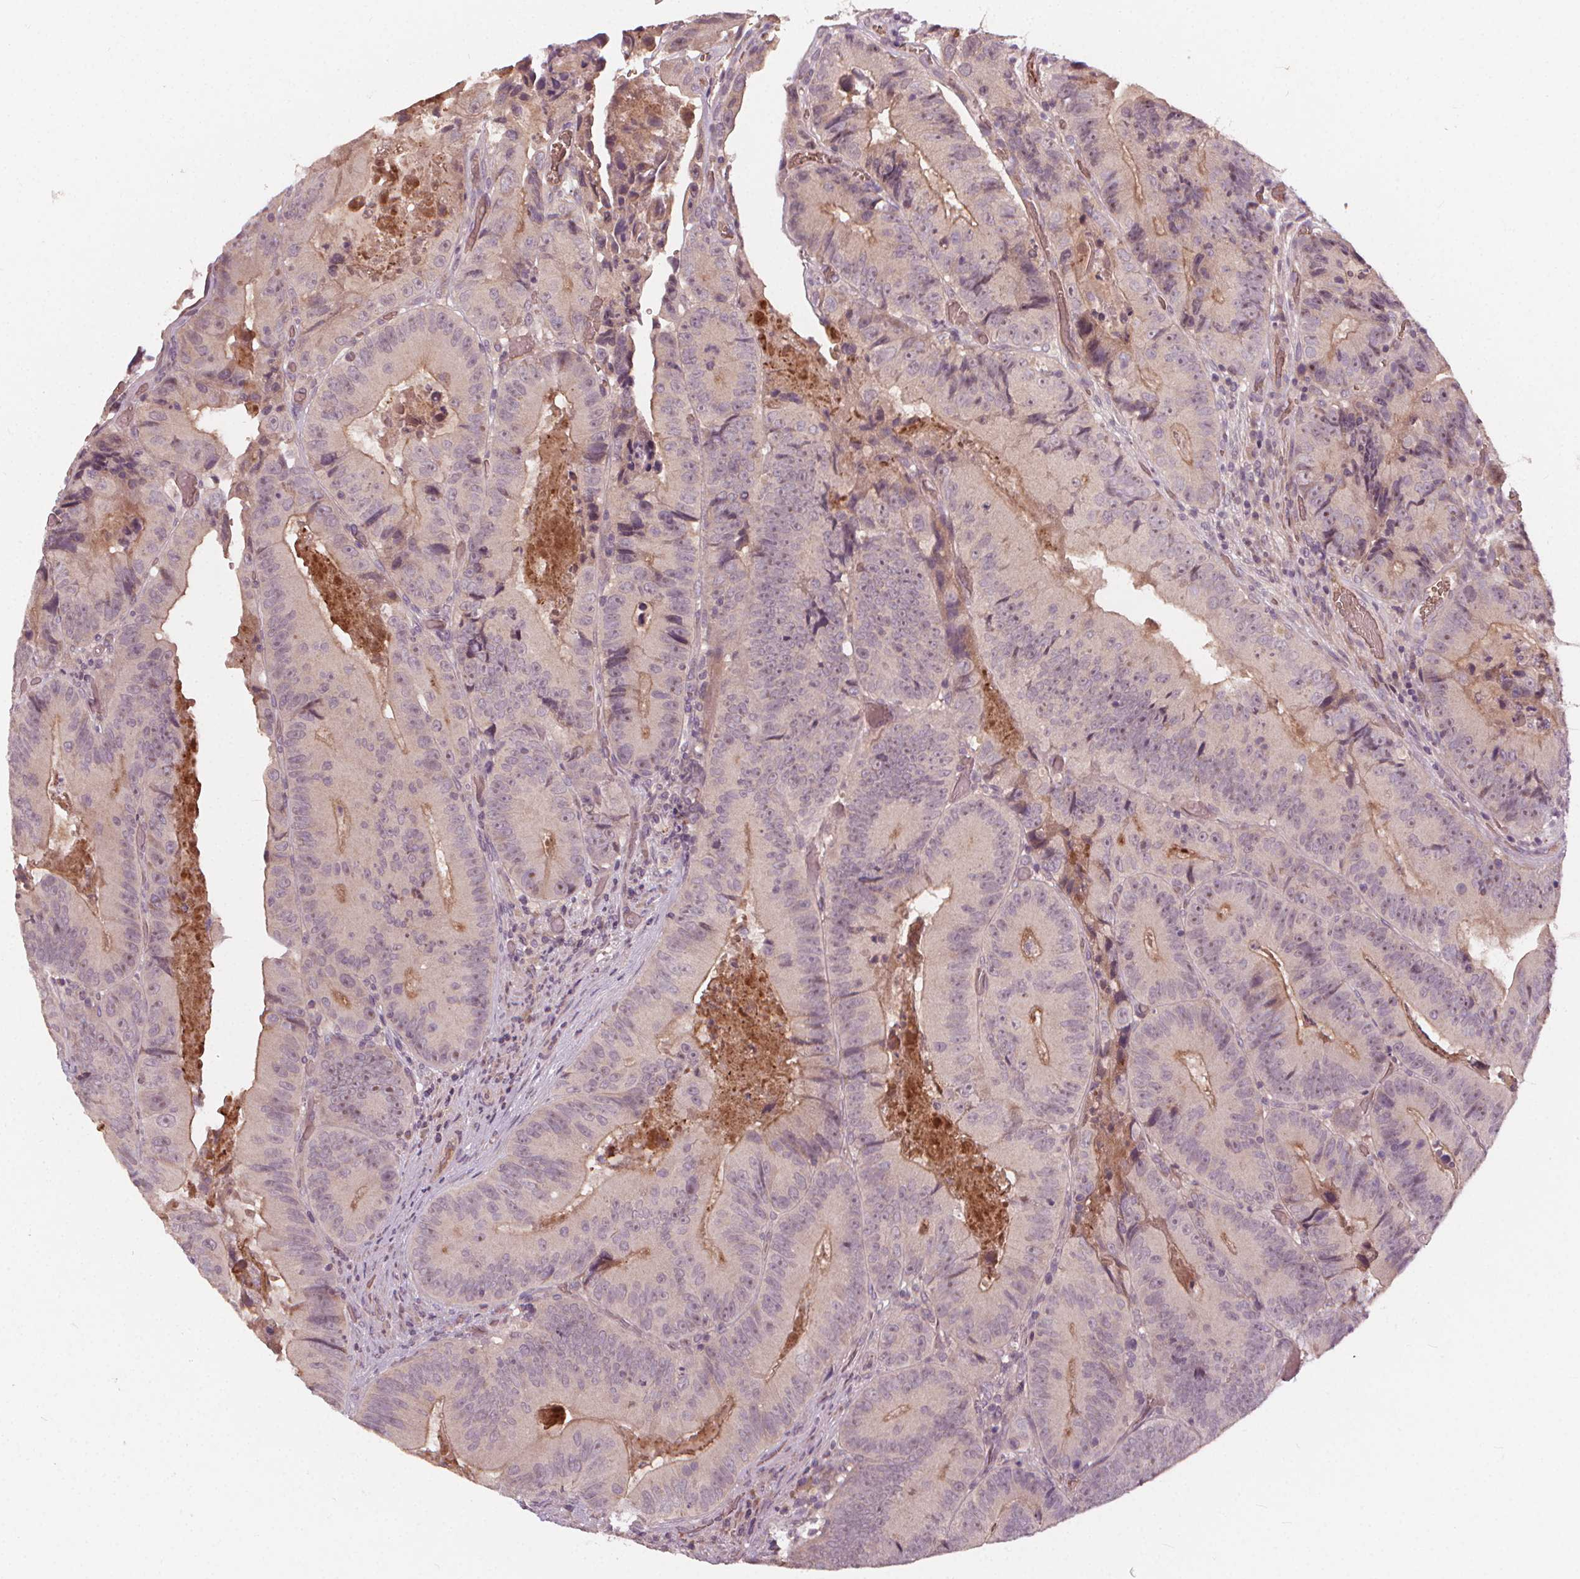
{"staining": {"intensity": "weak", "quantity": "<25%", "location": "cytoplasmic/membranous"}, "tissue": "colorectal cancer", "cell_type": "Tumor cells", "image_type": "cancer", "snomed": [{"axis": "morphology", "description": "Adenocarcinoma, NOS"}, {"axis": "topography", "description": "Colon"}], "caption": "Immunohistochemical staining of colorectal cancer (adenocarcinoma) displays no significant staining in tumor cells. (Brightfield microscopy of DAB immunohistochemistry at high magnification).", "gene": "IPO13", "patient": {"sex": "female", "age": 86}}